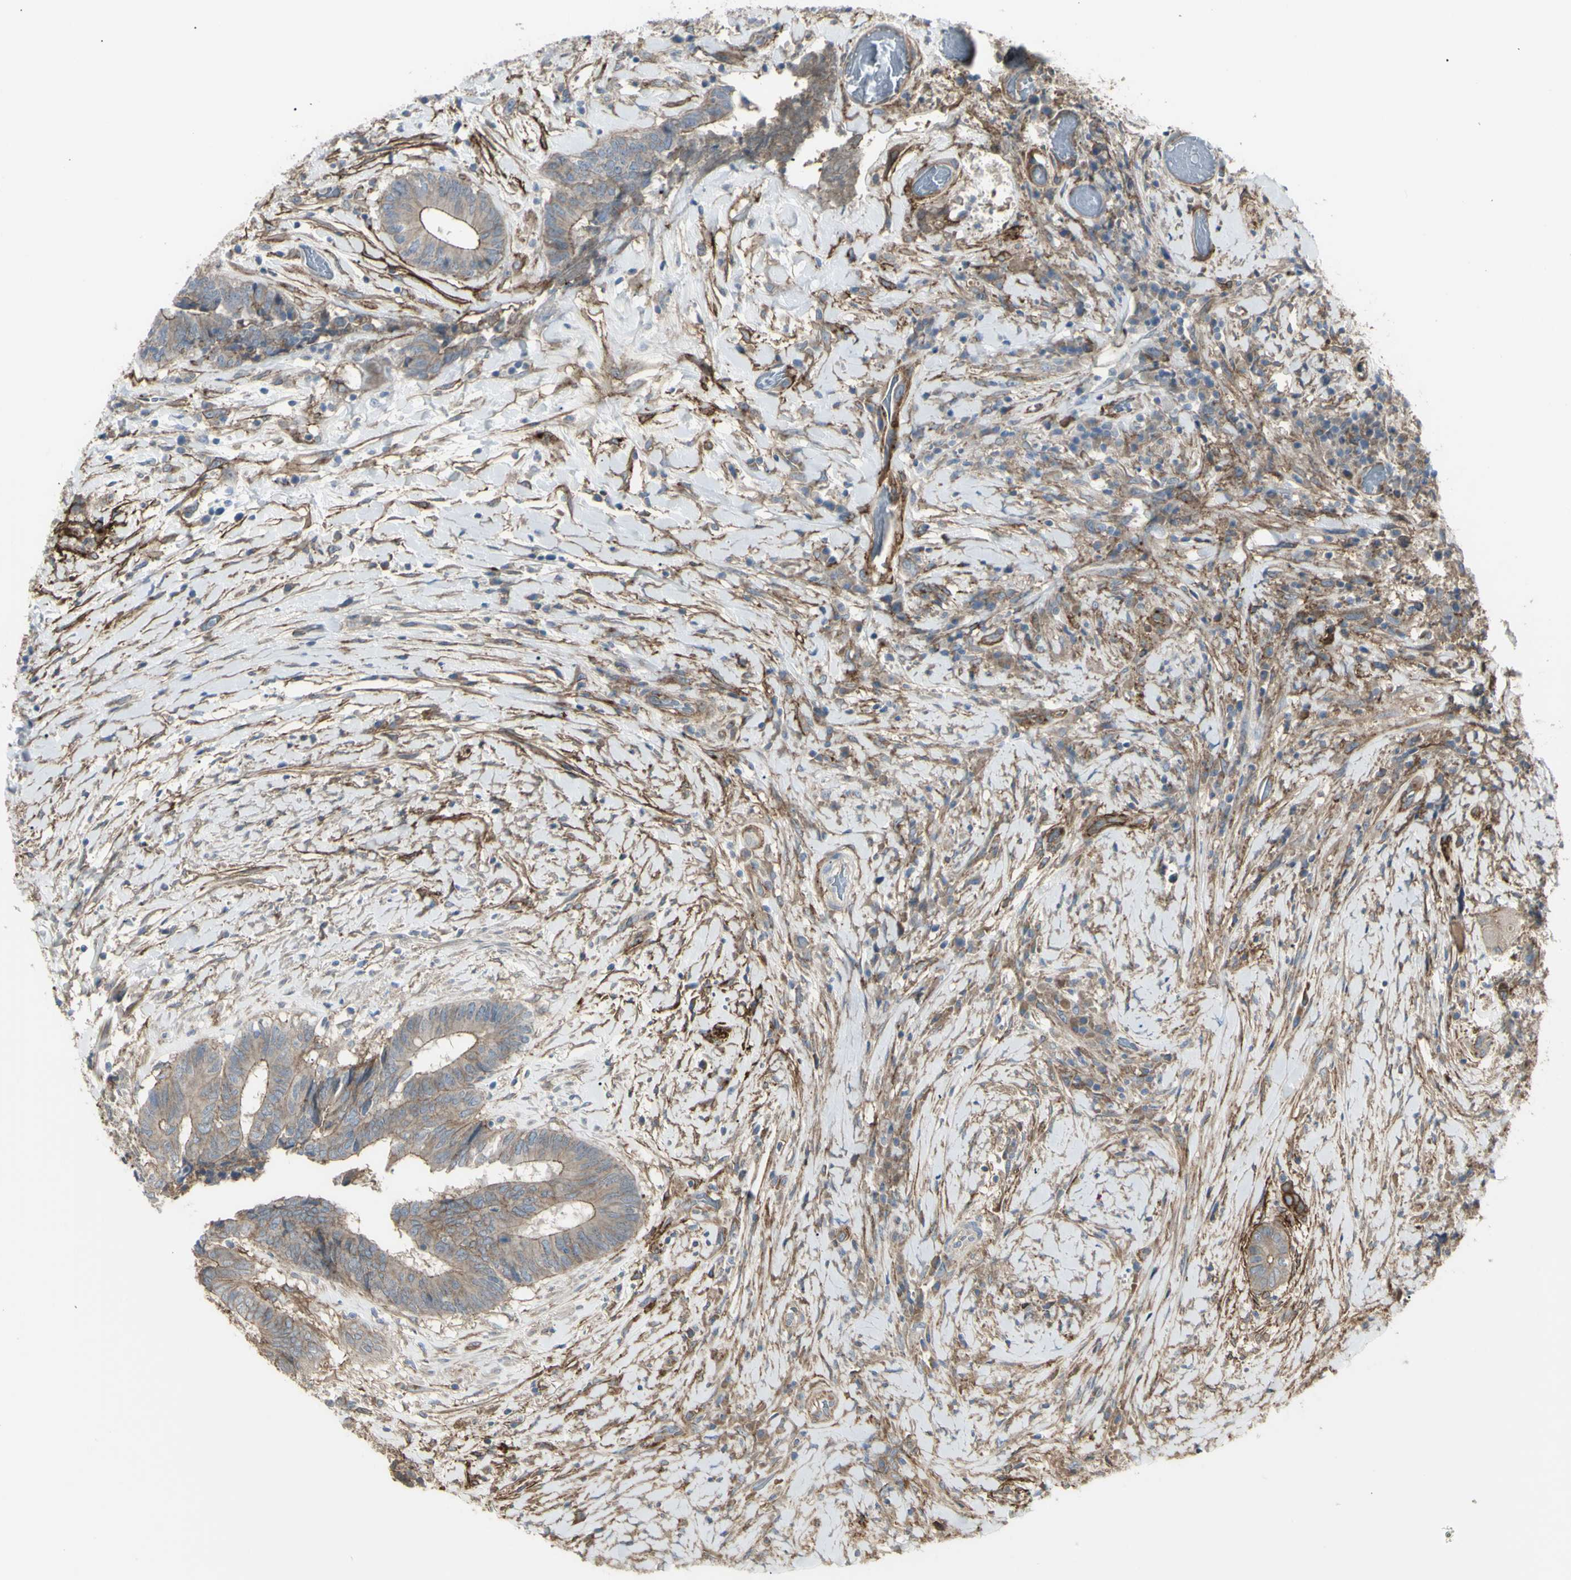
{"staining": {"intensity": "weak", "quantity": ">75%", "location": "cytoplasmic/membranous"}, "tissue": "colorectal cancer", "cell_type": "Tumor cells", "image_type": "cancer", "snomed": [{"axis": "morphology", "description": "Adenocarcinoma, NOS"}, {"axis": "topography", "description": "Rectum"}], "caption": "A brown stain labels weak cytoplasmic/membranous expression of a protein in colorectal adenocarcinoma tumor cells.", "gene": "CD276", "patient": {"sex": "male", "age": 63}}